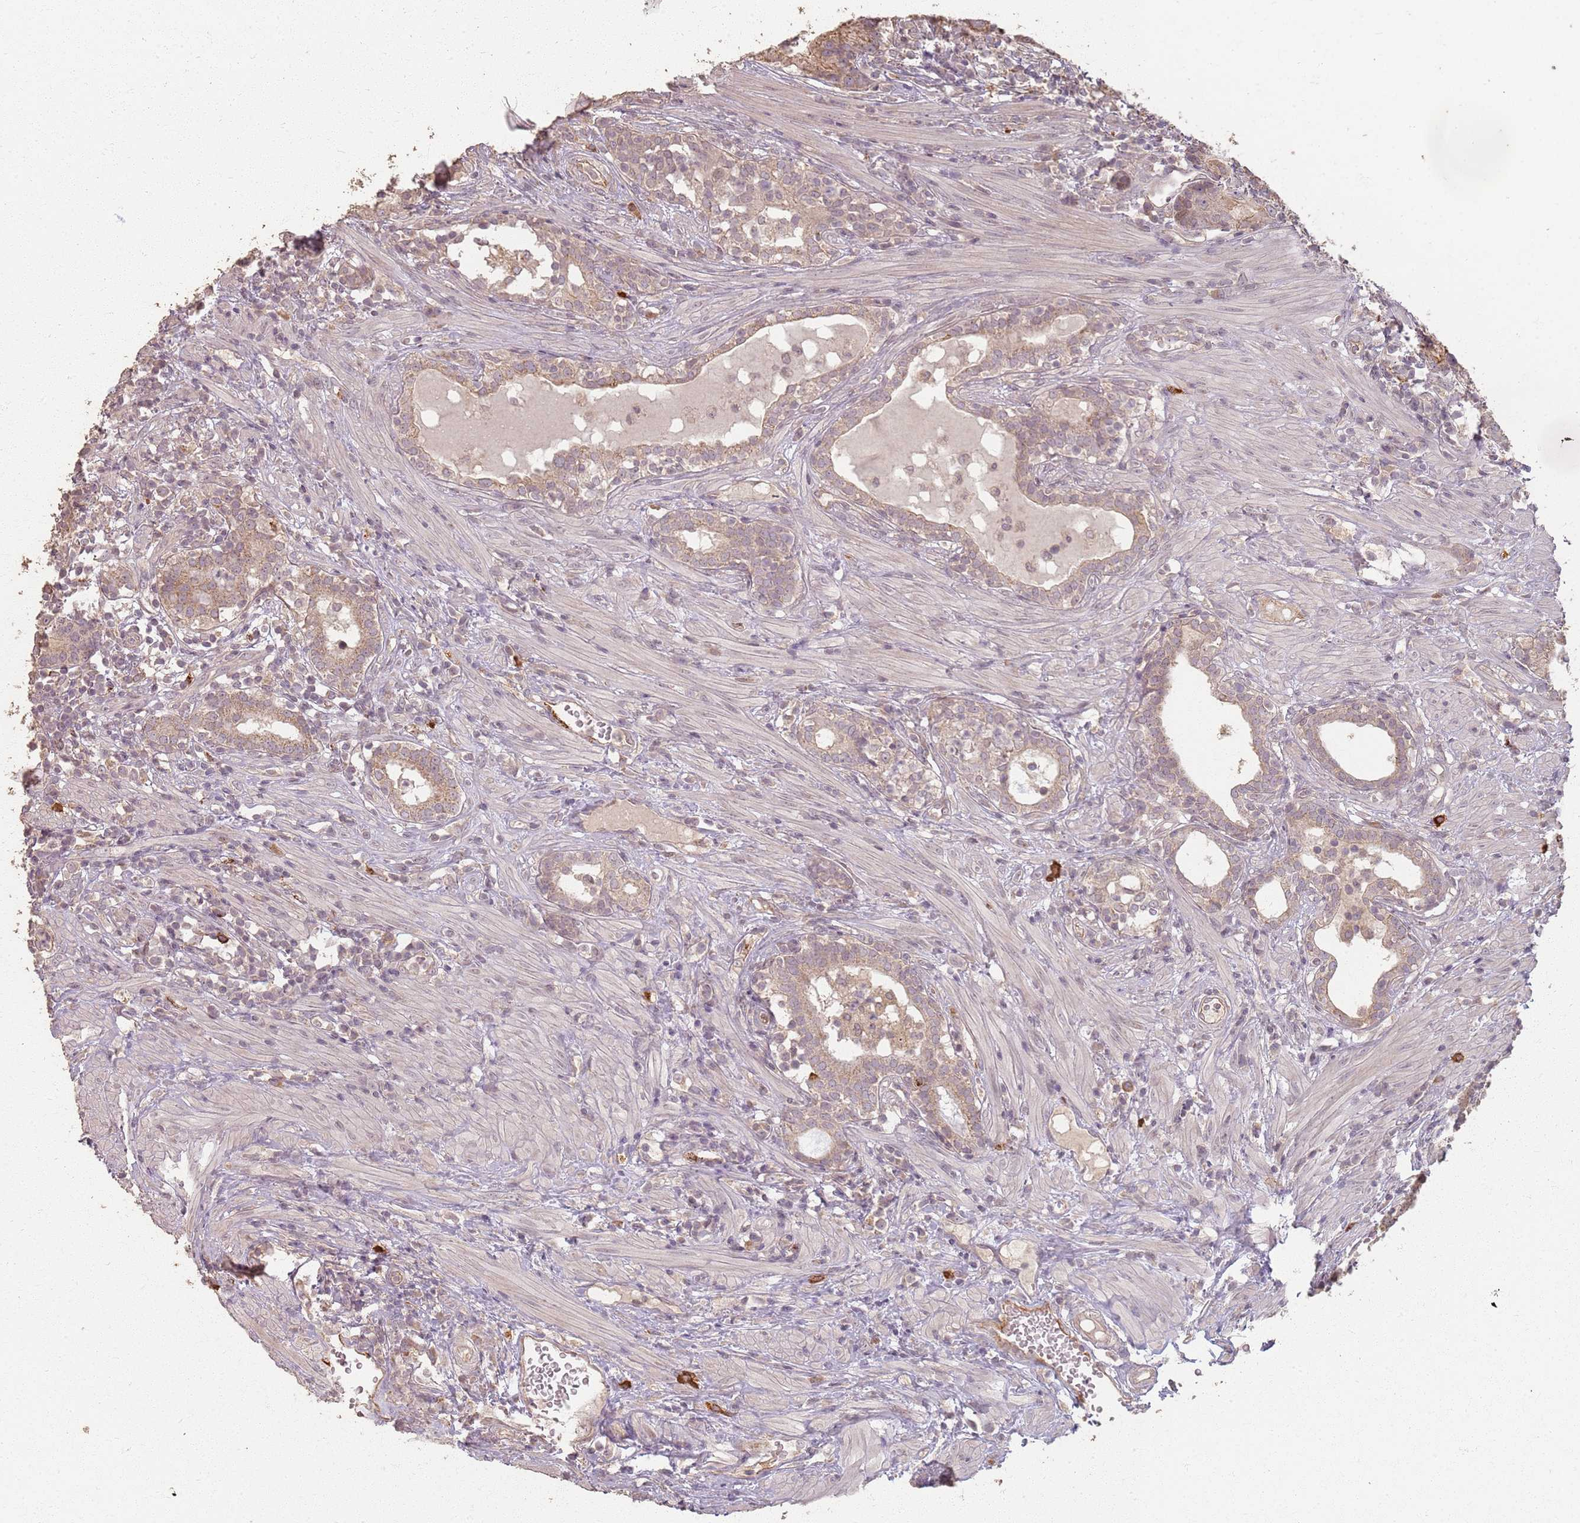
{"staining": {"intensity": "weak", "quantity": ">75%", "location": "cytoplasmic/membranous"}, "tissue": "prostate cancer", "cell_type": "Tumor cells", "image_type": "cancer", "snomed": [{"axis": "morphology", "description": "Adenocarcinoma, High grade"}, {"axis": "topography", "description": "Prostate"}], "caption": "Protein staining of prostate high-grade adenocarcinoma tissue exhibits weak cytoplasmic/membranous positivity in approximately >75% of tumor cells.", "gene": "CCDC168", "patient": {"sex": "male", "age": 67}}